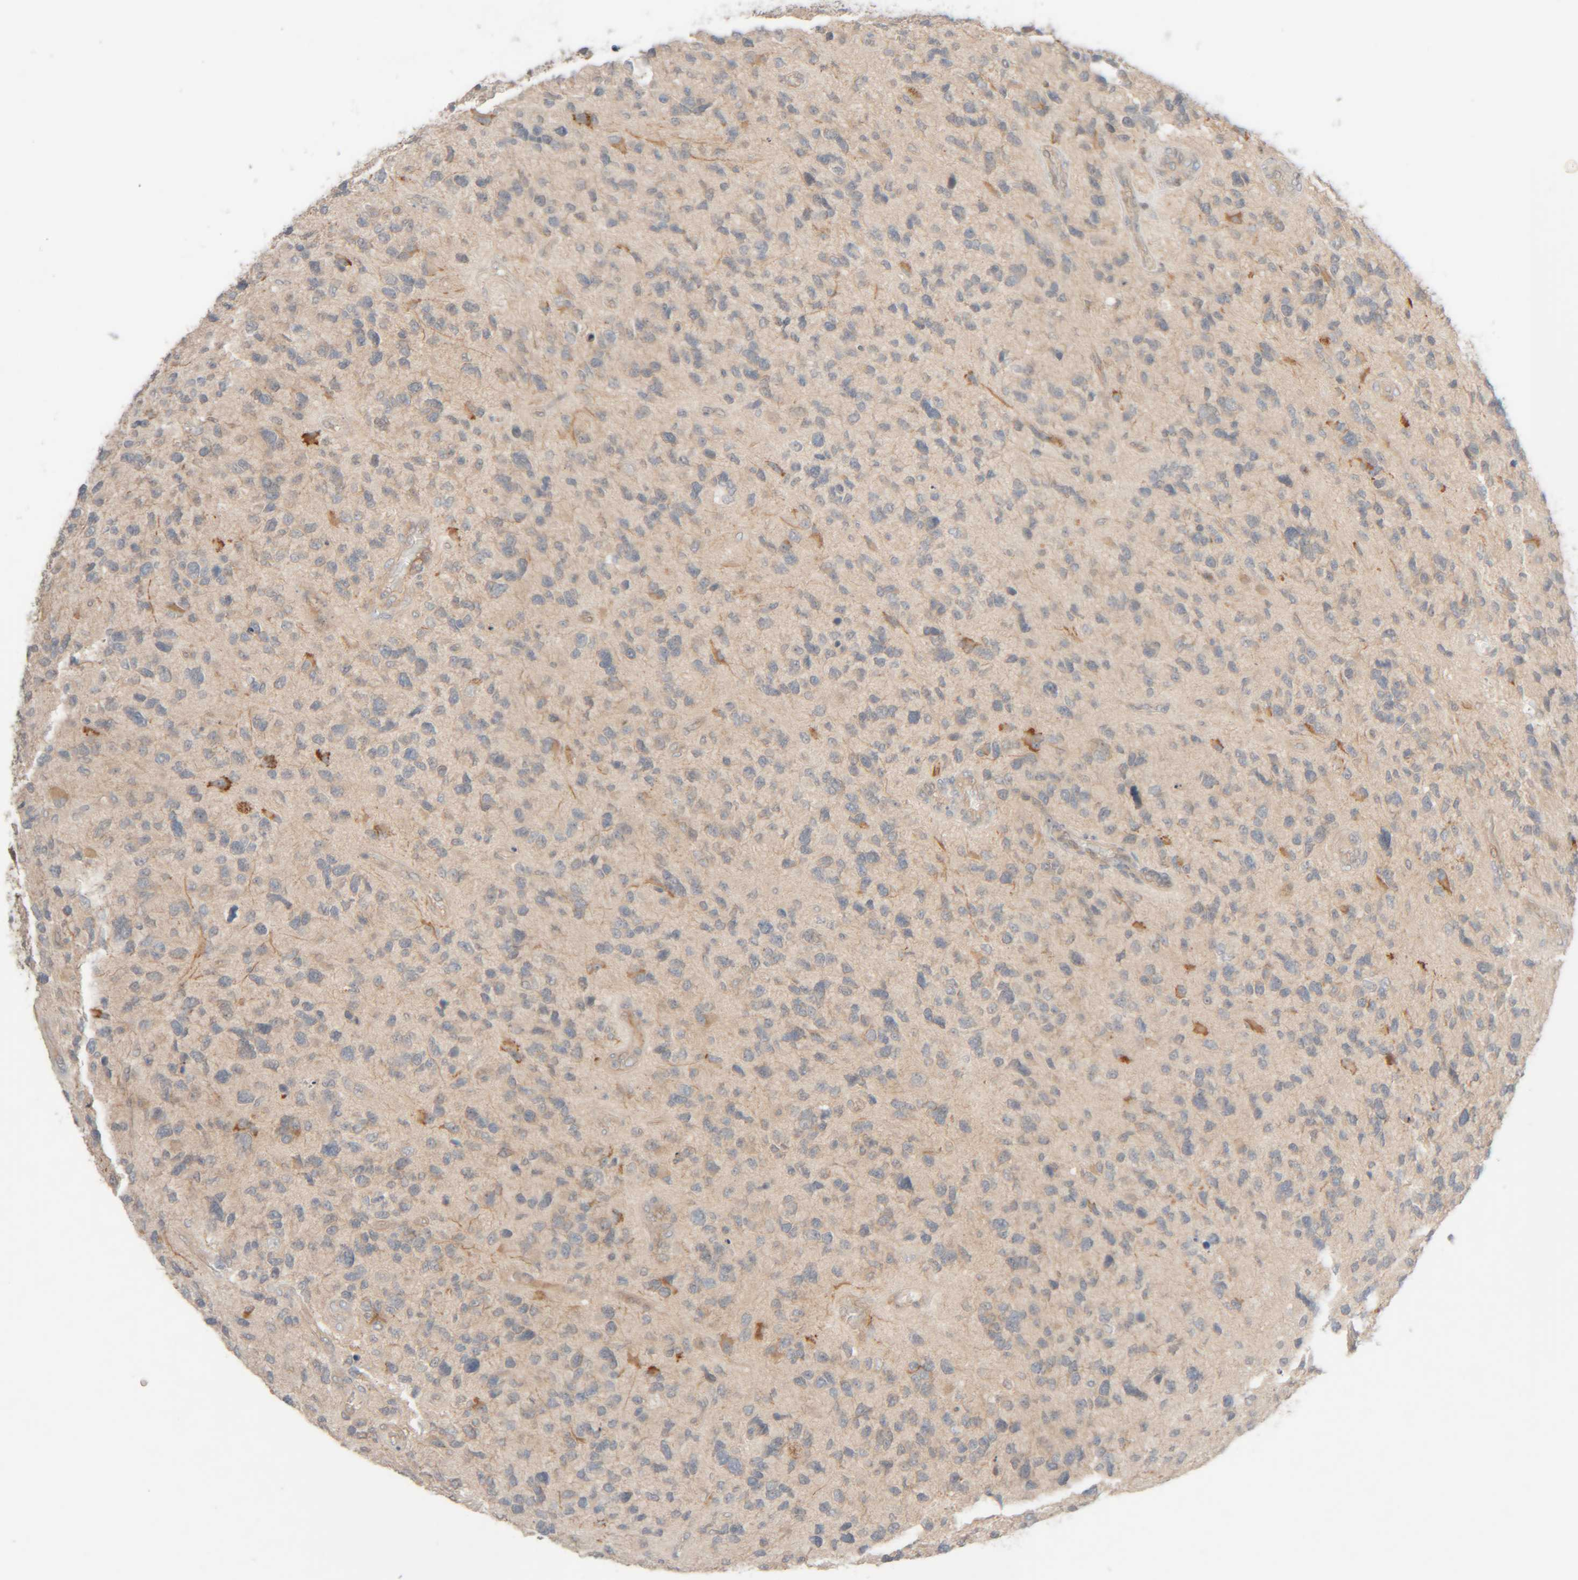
{"staining": {"intensity": "negative", "quantity": "none", "location": "none"}, "tissue": "glioma", "cell_type": "Tumor cells", "image_type": "cancer", "snomed": [{"axis": "morphology", "description": "Glioma, malignant, High grade"}, {"axis": "topography", "description": "Brain"}], "caption": "Immunohistochemical staining of glioma exhibits no significant positivity in tumor cells. The staining is performed using DAB brown chromogen with nuclei counter-stained in using hematoxylin.", "gene": "CHKA", "patient": {"sex": "female", "age": 58}}